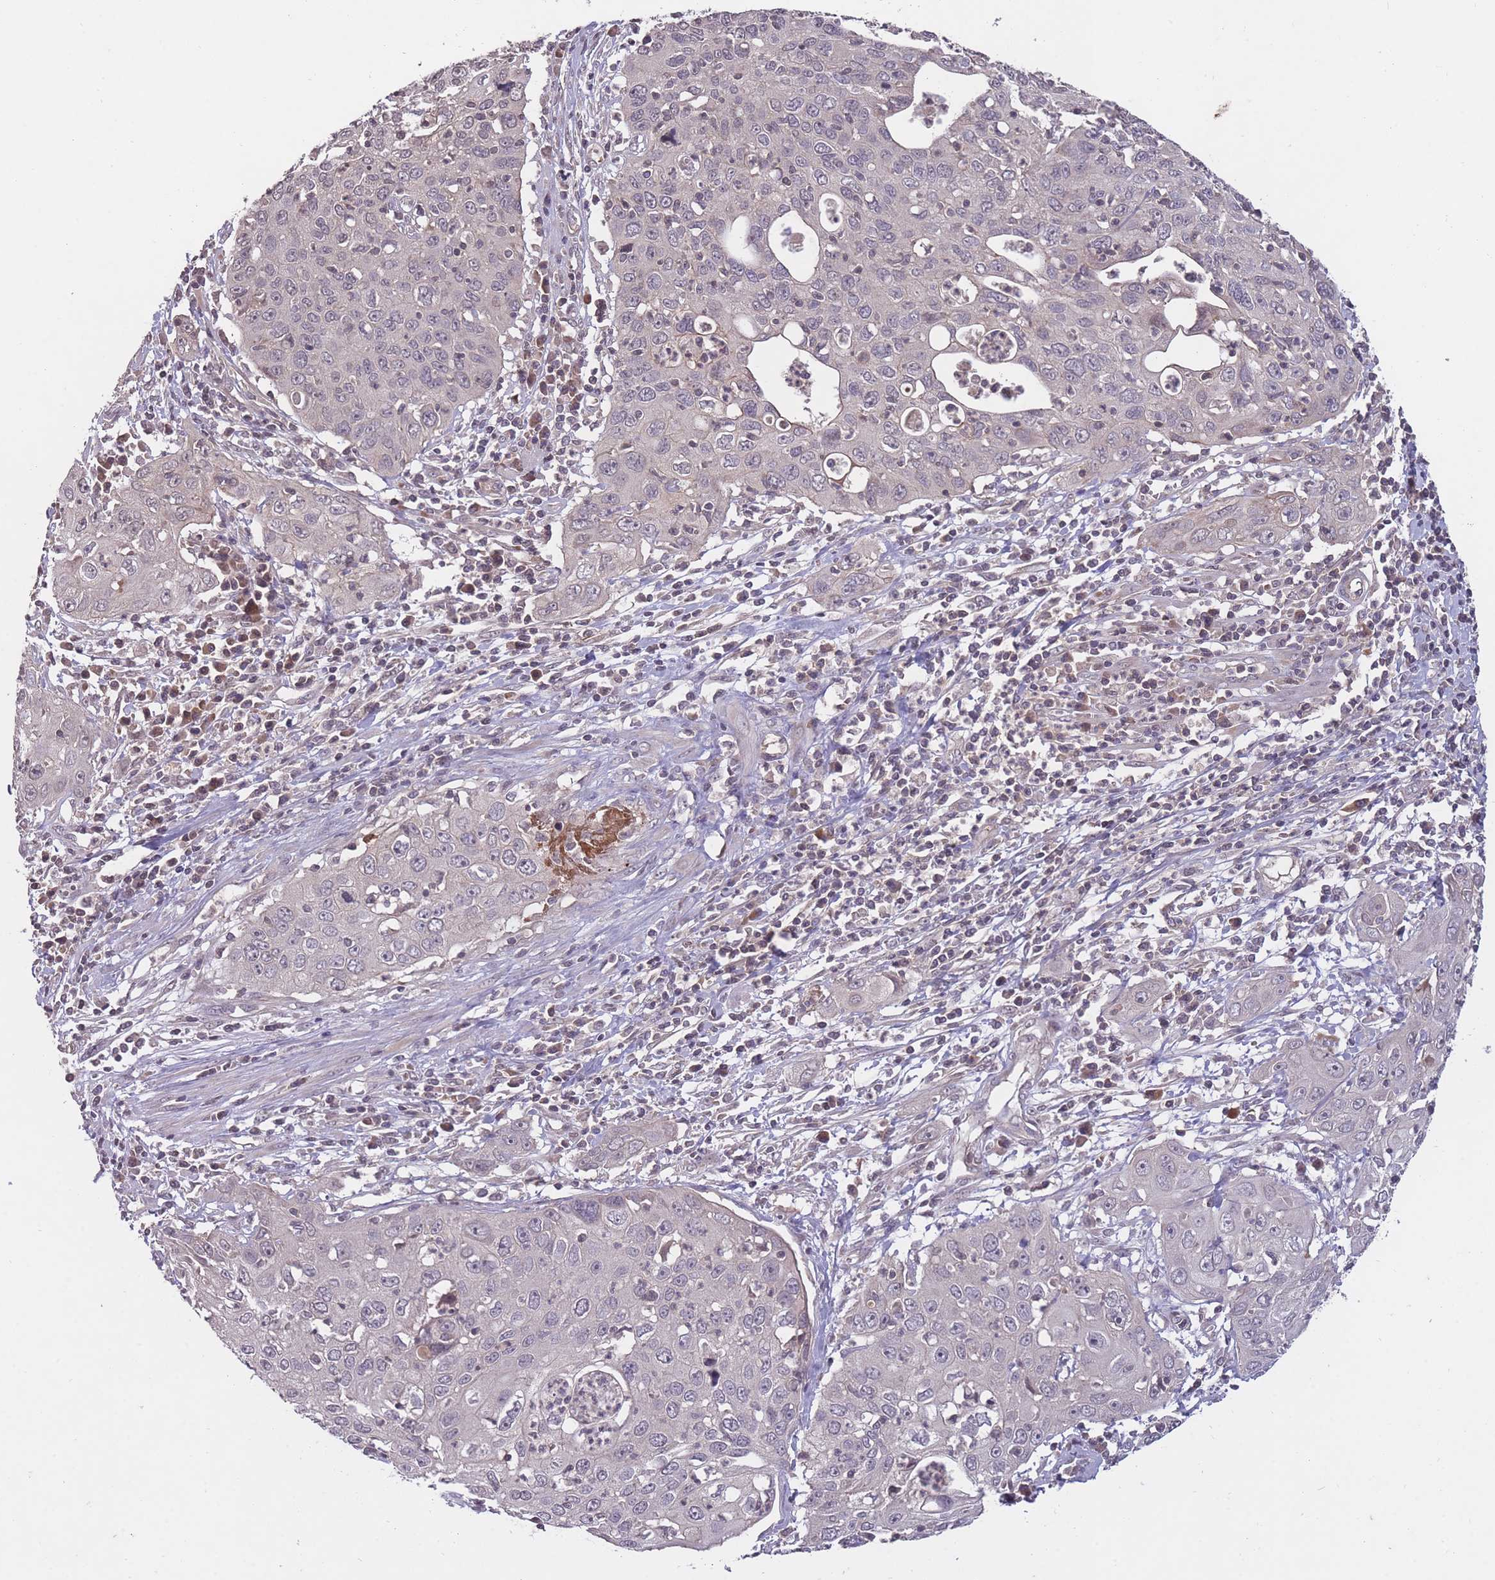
{"staining": {"intensity": "negative", "quantity": "none", "location": "none"}, "tissue": "cervical cancer", "cell_type": "Tumor cells", "image_type": "cancer", "snomed": [{"axis": "morphology", "description": "Squamous cell carcinoma, NOS"}, {"axis": "topography", "description": "Cervix"}], "caption": "Tumor cells show no significant protein expression in cervical cancer.", "gene": "ADCYAP1R1", "patient": {"sex": "female", "age": 36}}